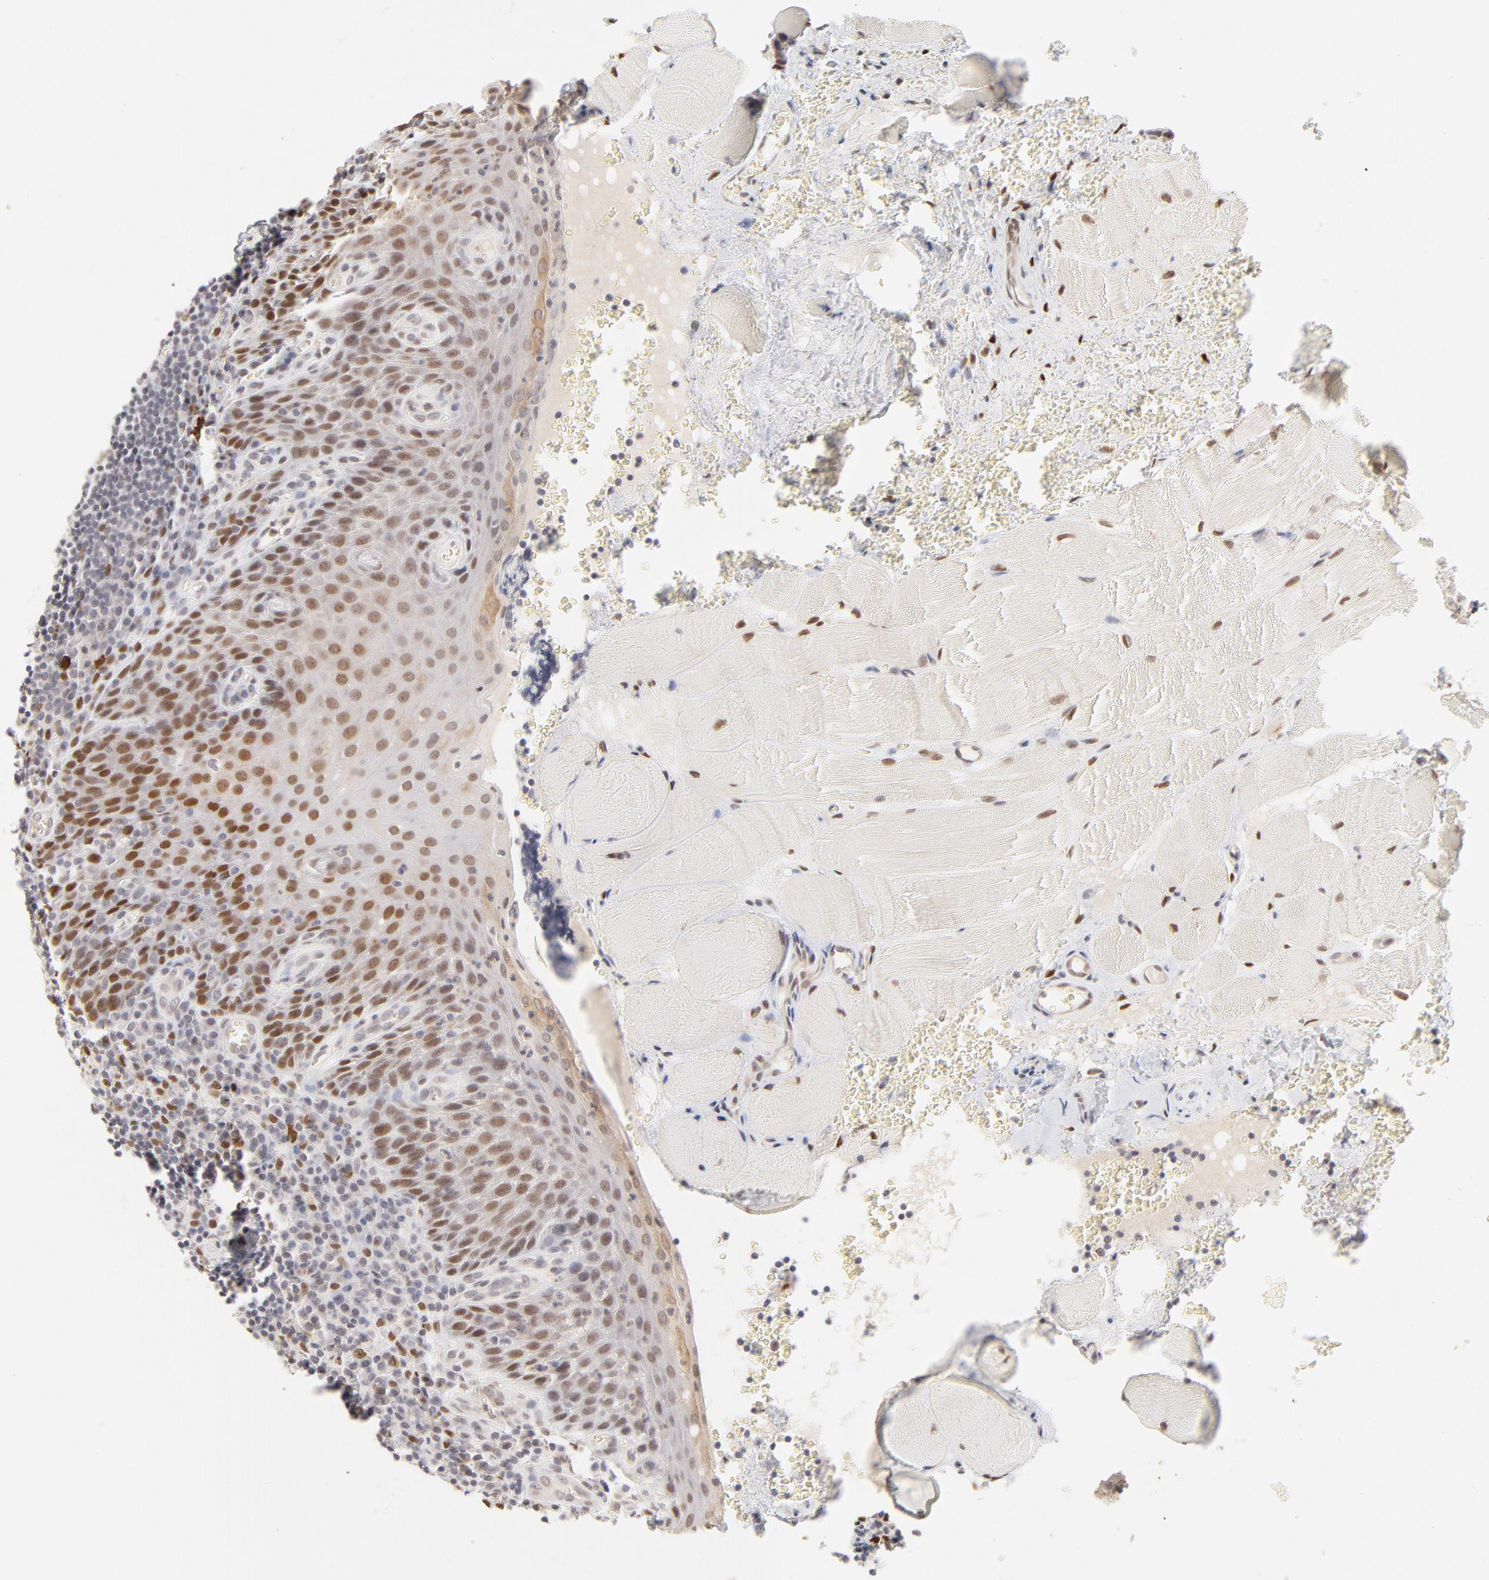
{"staining": {"intensity": "moderate", "quantity": "25%-75%", "location": "nuclear"}, "tissue": "tonsil", "cell_type": "Germinal center cells", "image_type": "normal", "snomed": [{"axis": "morphology", "description": "Normal tissue, NOS"}, {"axis": "topography", "description": "Tonsil"}], "caption": "This histopathology image reveals immunohistochemistry staining of normal tonsil, with medium moderate nuclear positivity in about 25%-75% of germinal center cells.", "gene": "PBX1", "patient": {"sex": "male", "age": 20}}